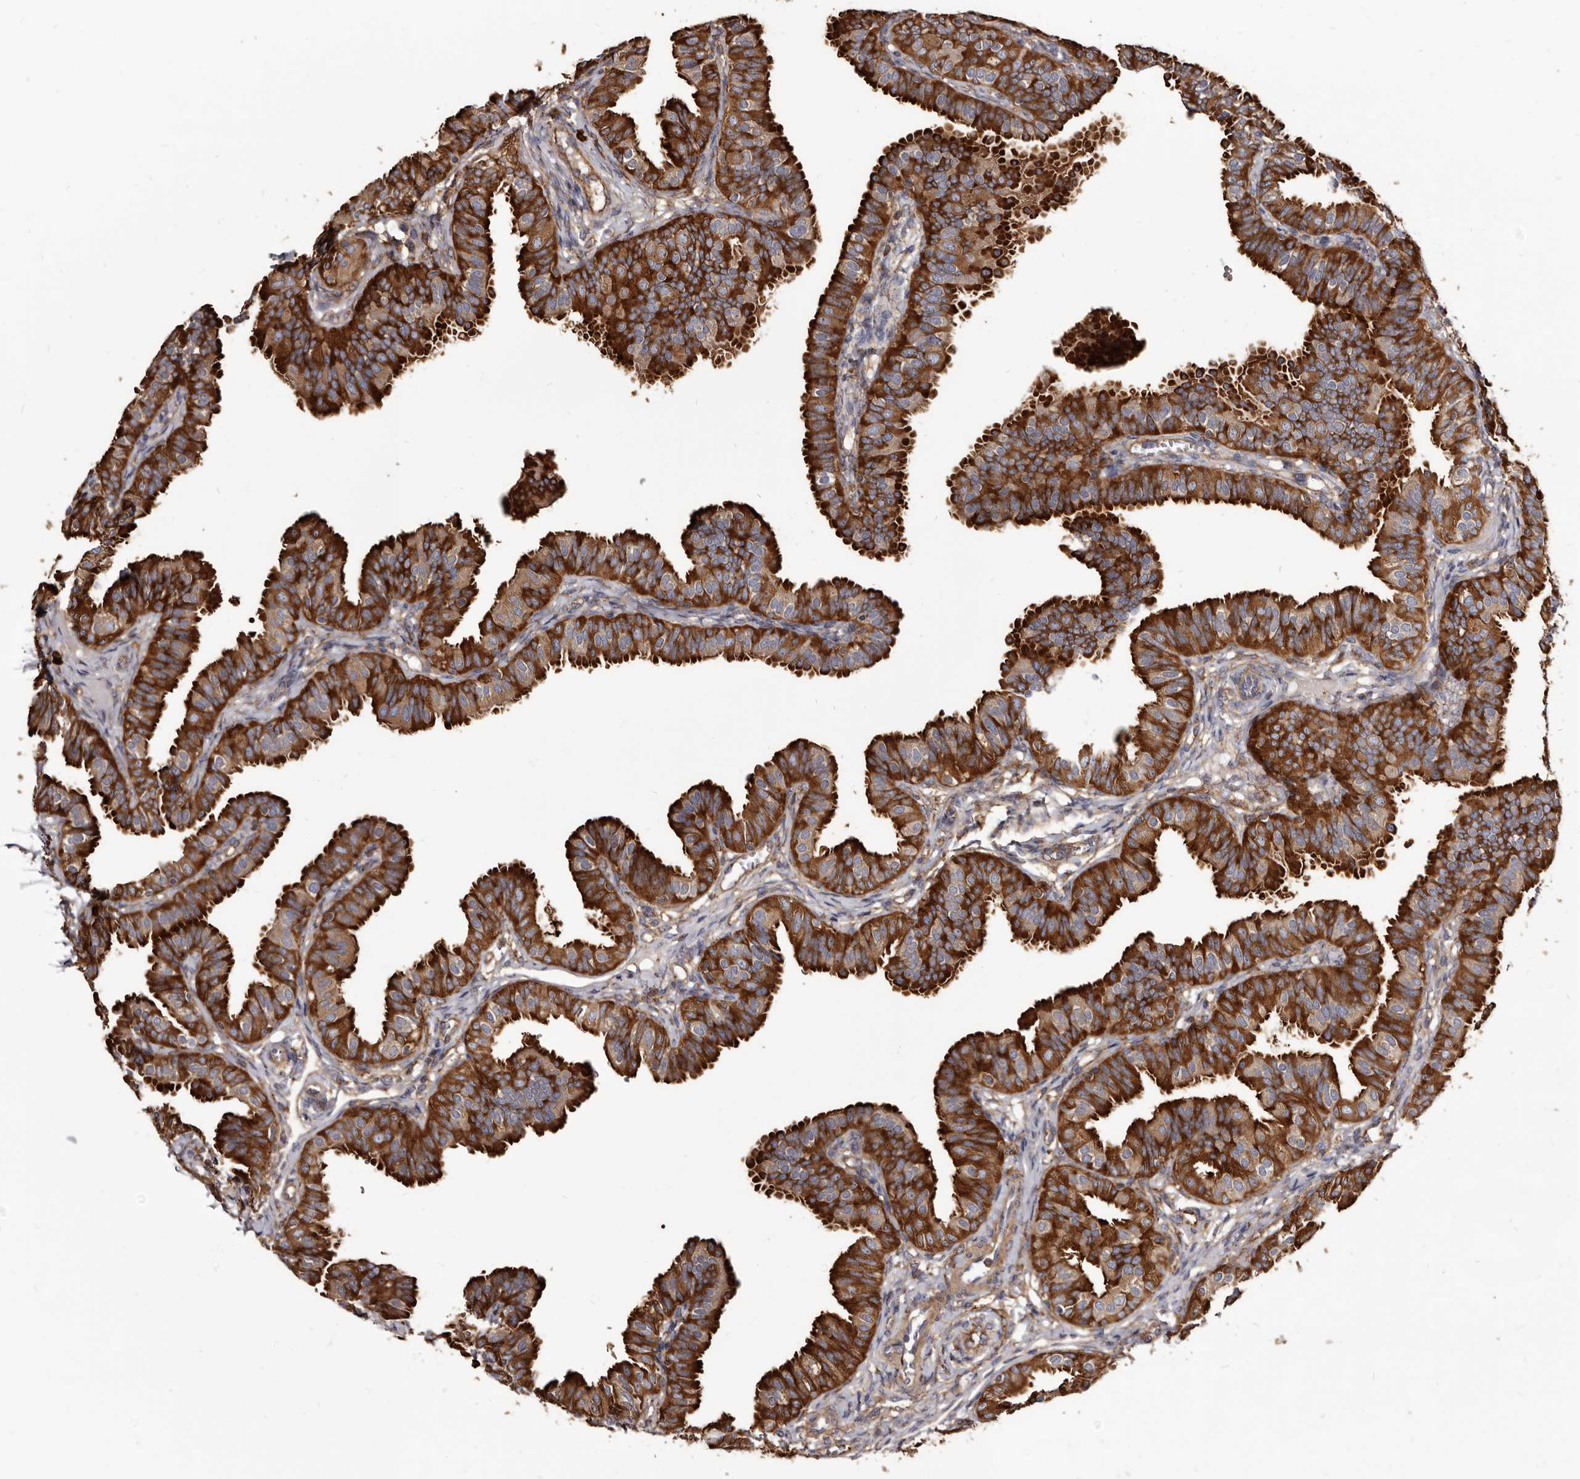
{"staining": {"intensity": "strong", "quantity": ">75%", "location": "cytoplasmic/membranous"}, "tissue": "fallopian tube", "cell_type": "Glandular cells", "image_type": "normal", "snomed": [{"axis": "morphology", "description": "Normal tissue, NOS"}, {"axis": "topography", "description": "Fallopian tube"}], "caption": "Immunohistochemistry histopathology image of unremarkable fallopian tube stained for a protein (brown), which exhibits high levels of strong cytoplasmic/membranous expression in approximately >75% of glandular cells.", "gene": "TPD52", "patient": {"sex": "female", "age": 35}}